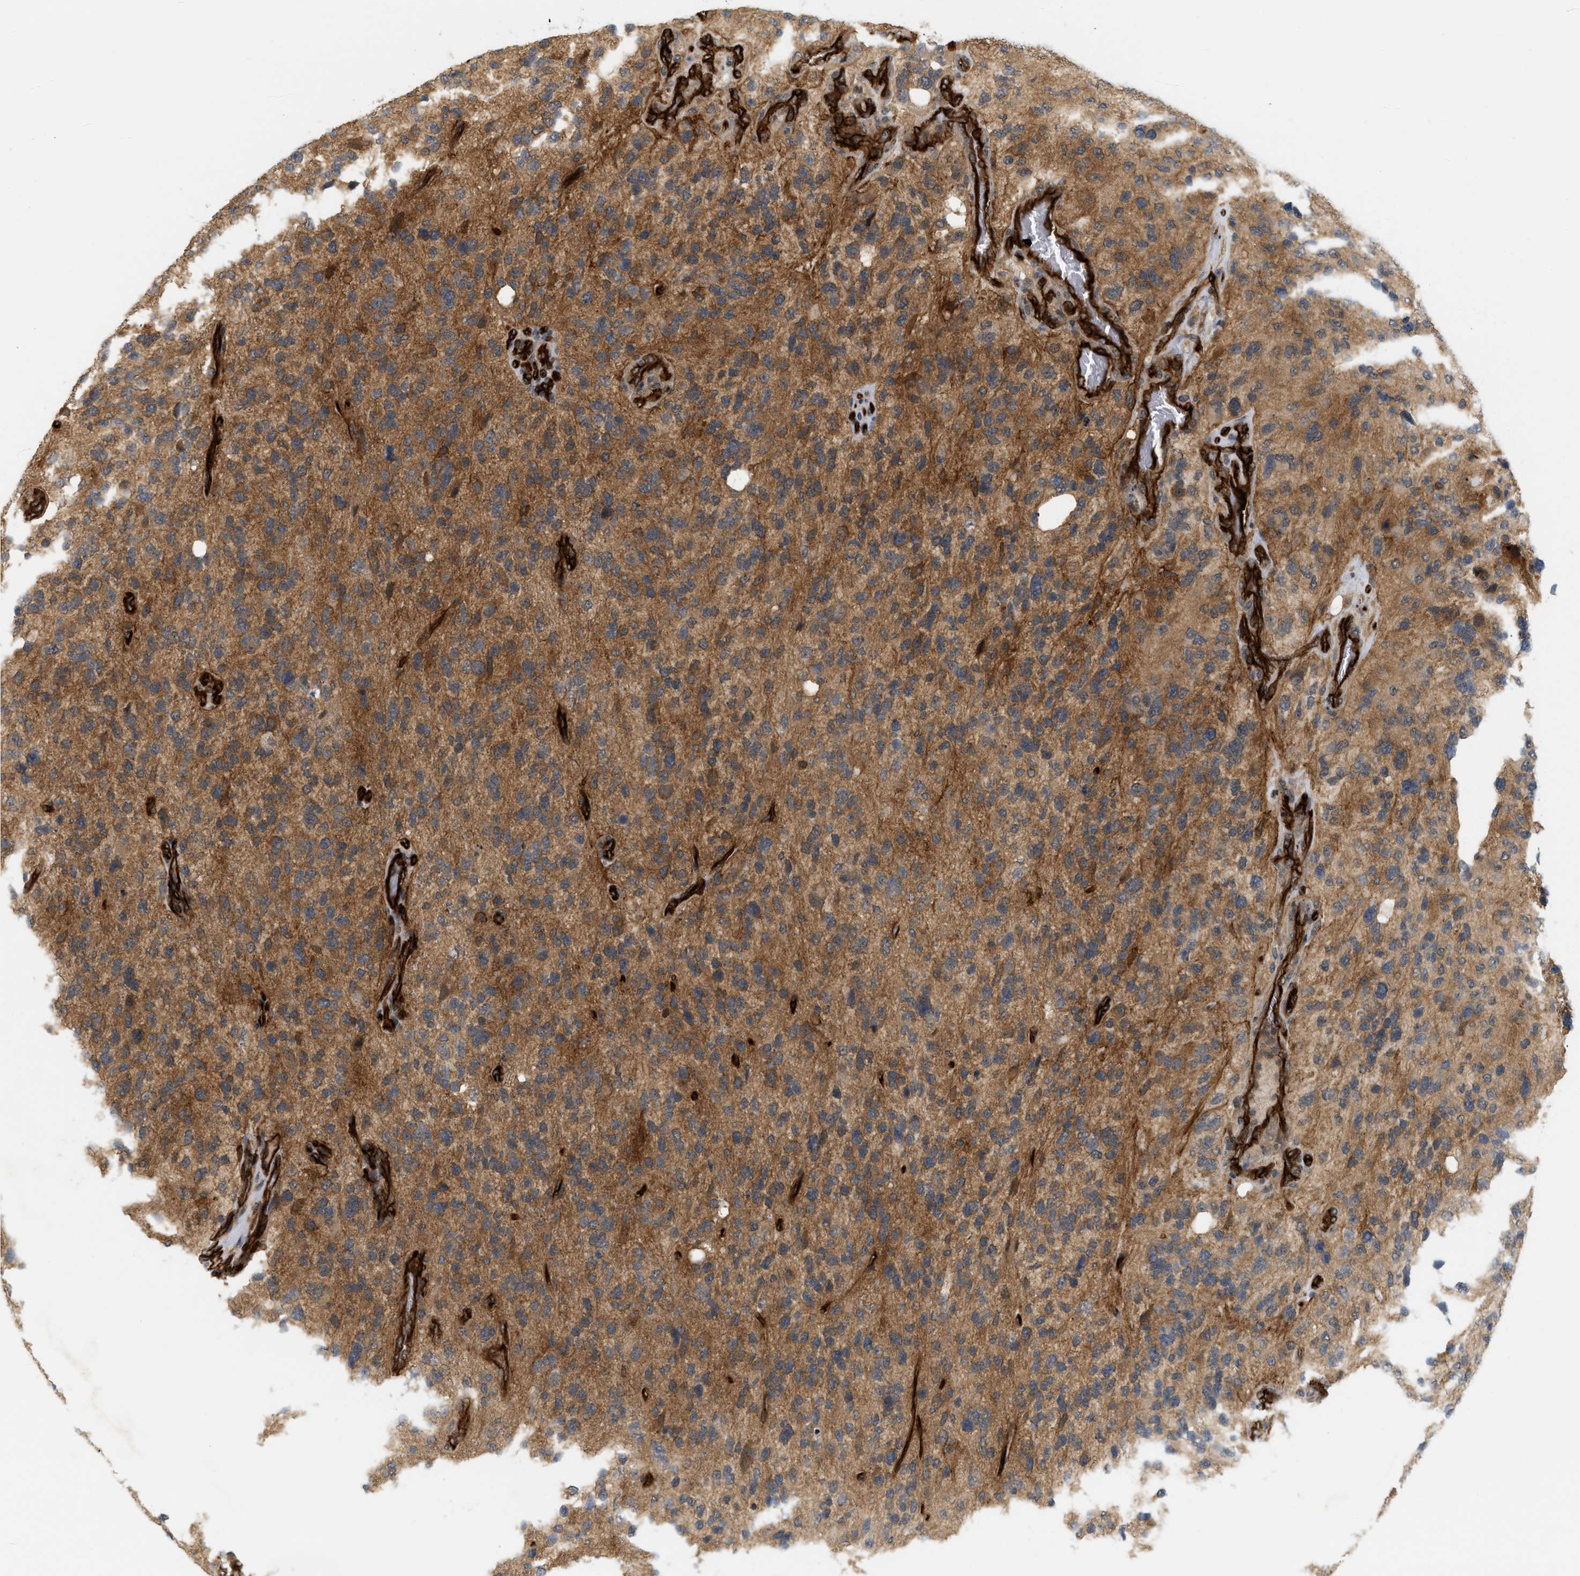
{"staining": {"intensity": "moderate", "quantity": ">75%", "location": "cytoplasmic/membranous"}, "tissue": "glioma", "cell_type": "Tumor cells", "image_type": "cancer", "snomed": [{"axis": "morphology", "description": "Glioma, malignant, High grade"}, {"axis": "topography", "description": "Brain"}], "caption": "DAB immunohistochemical staining of human high-grade glioma (malignant) reveals moderate cytoplasmic/membranous protein expression in approximately >75% of tumor cells. The staining was performed using DAB to visualize the protein expression in brown, while the nuclei were stained in blue with hematoxylin (Magnification: 20x).", "gene": "PALMD", "patient": {"sex": "female", "age": 58}}